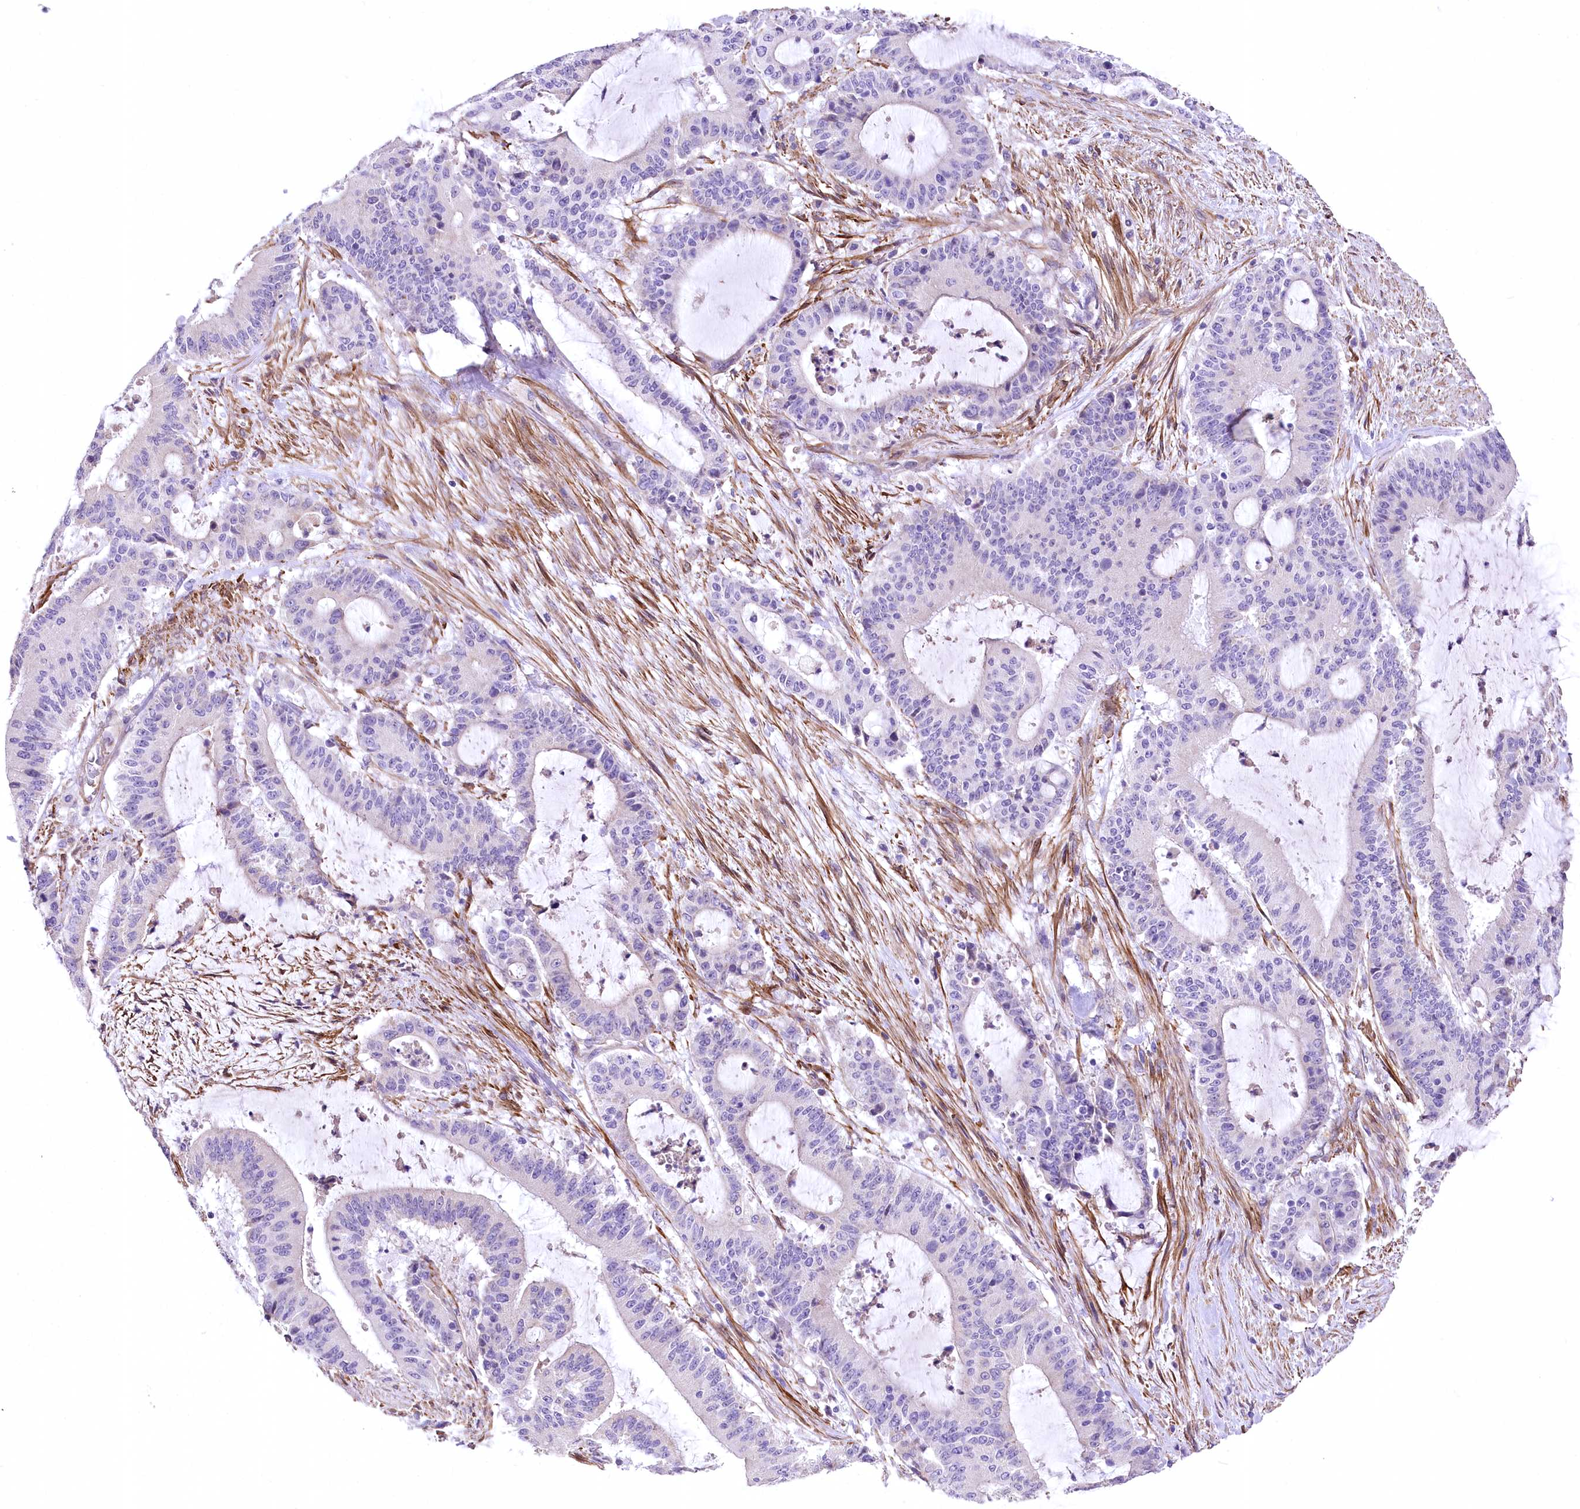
{"staining": {"intensity": "negative", "quantity": "none", "location": "none"}, "tissue": "liver cancer", "cell_type": "Tumor cells", "image_type": "cancer", "snomed": [{"axis": "morphology", "description": "Normal tissue, NOS"}, {"axis": "morphology", "description": "Cholangiocarcinoma"}, {"axis": "topography", "description": "Liver"}, {"axis": "topography", "description": "Peripheral nerve tissue"}], "caption": "Micrograph shows no protein positivity in tumor cells of cholangiocarcinoma (liver) tissue. (DAB (3,3'-diaminobenzidine) immunohistochemistry, high magnification).", "gene": "RDH16", "patient": {"sex": "female", "age": 73}}